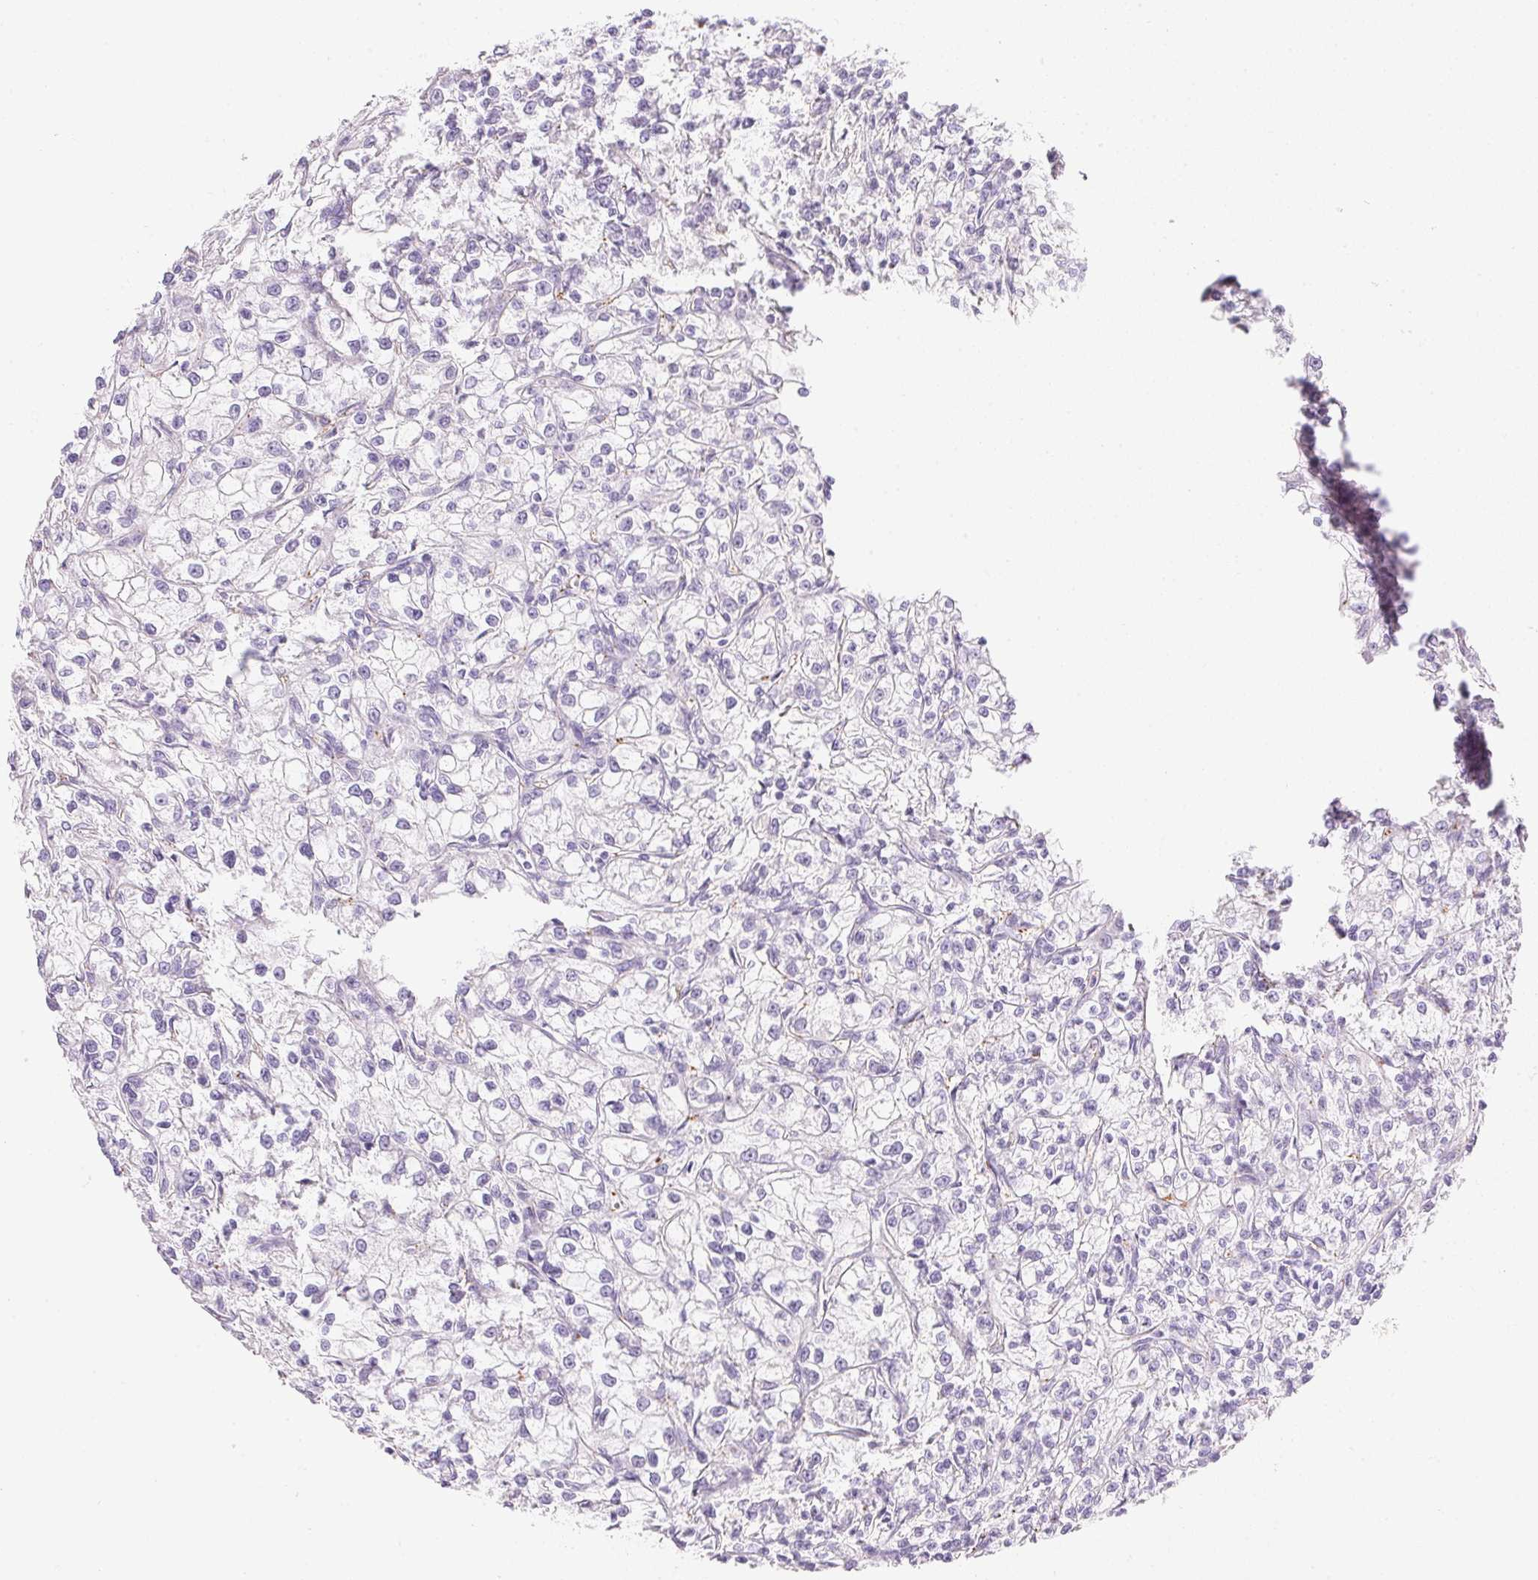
{"staining": {"intensity": "negative", "quantity": "none", "location": "none"}, "tissue": "renal cancer", "cell_type": "Tumor cells", "image_type": "cancer", "snomed": [{"axis": "morphology", "description": "Adenocarcinoma, NOS"}, {"axis": "topography", "description": "Kidney"}], "caption": "Tumor cells show no significant protein expression in renal adenocarcinoma.", "gene": "KCNE2", "patient": {"sex": "female", "age": 59}}